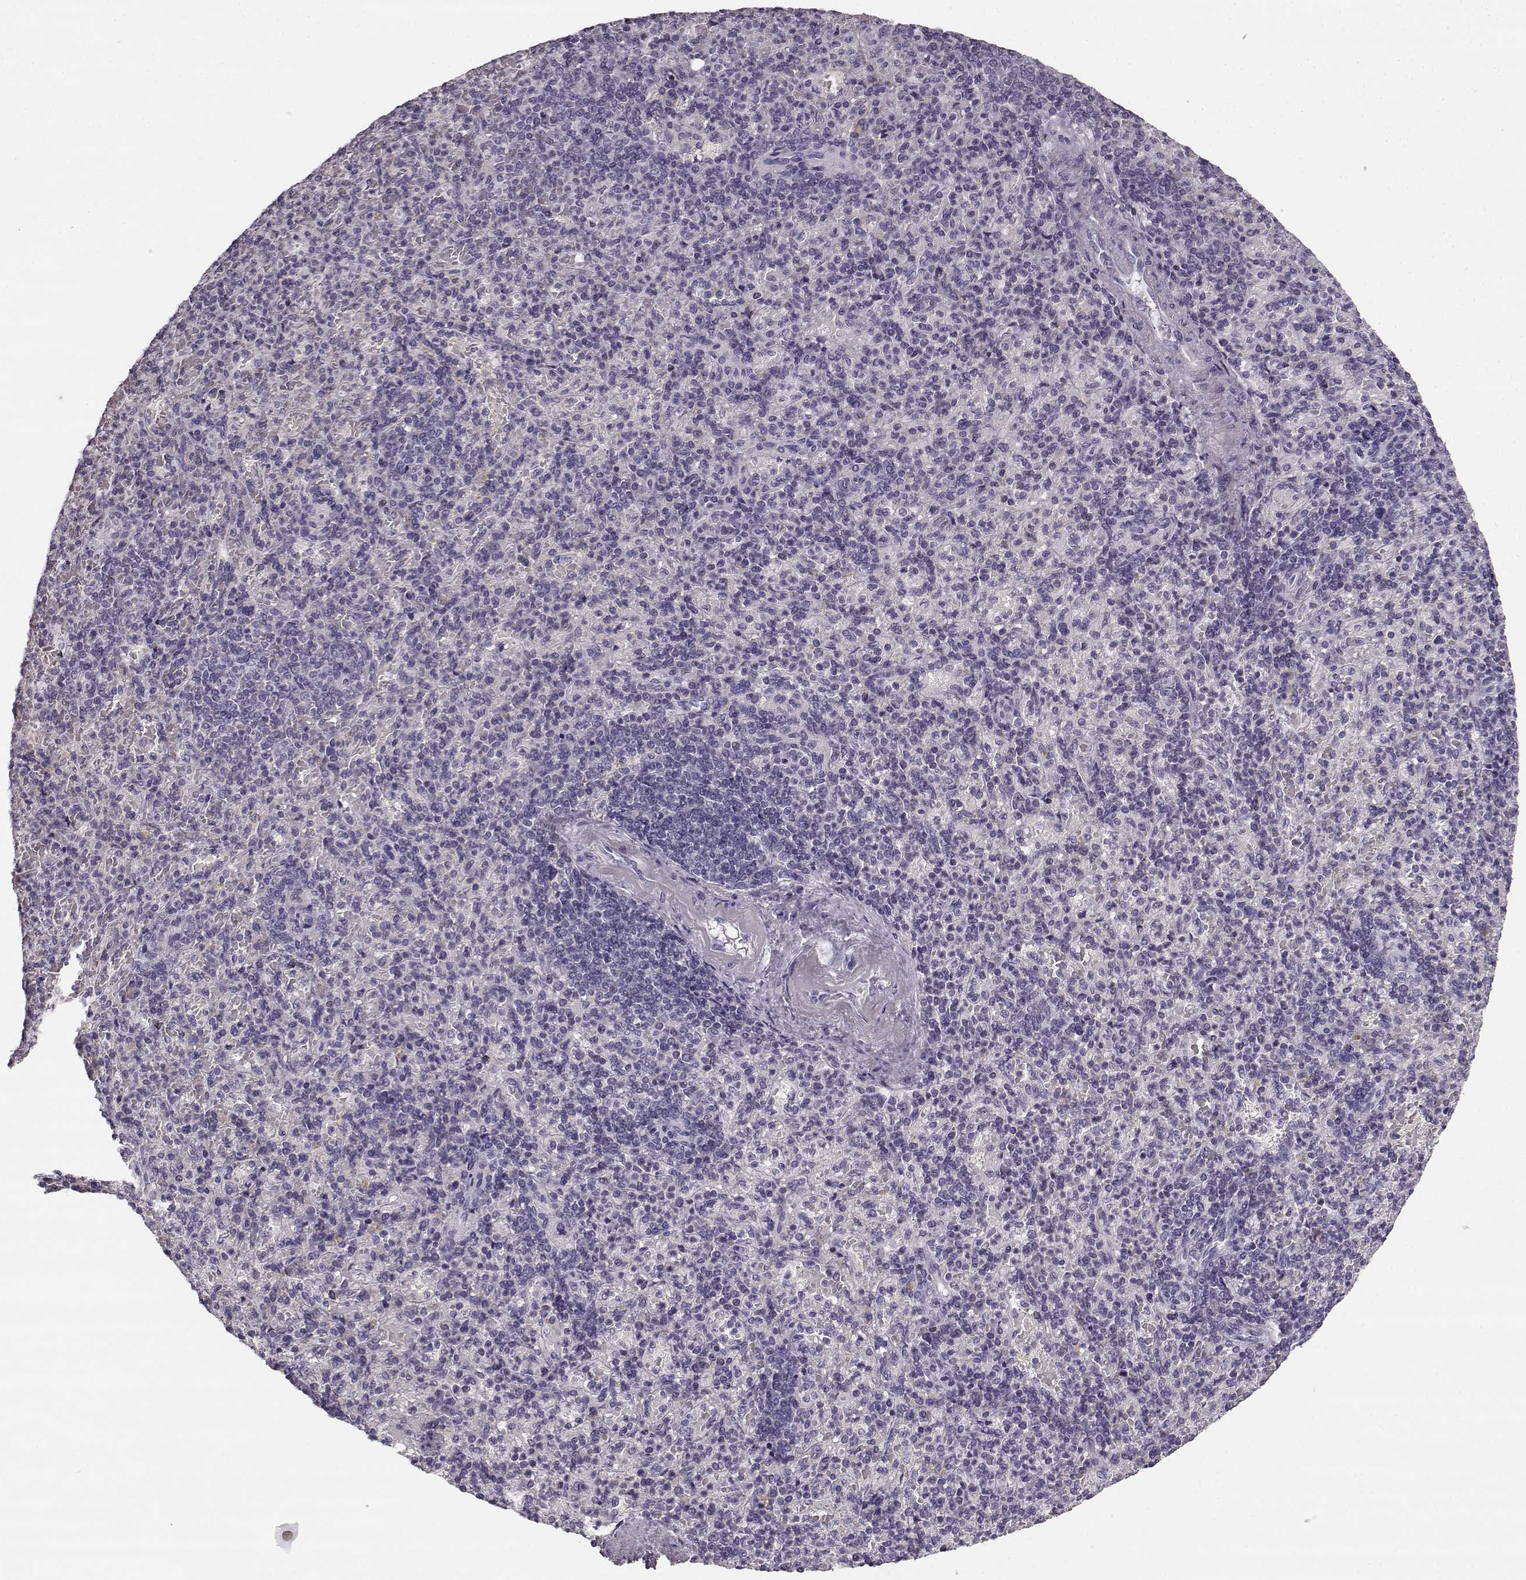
{"staining": {"intensity": "negative", "quantity": "none", "location": "none"}, "tissue": "spleen", "cell_type": "Cells in red pulp", "image_type": "normal", "snomed": [{"axis": "morphology", "description": "Normal tissue, NOS"}, {"axis": "topography", "description": "Spleen"}], "caption": "Spleen was stained to show a protein in brown. There is no significant staining in cells in red pulp.", "gene": "KIAA0319", "patient": {"sex": "female", "age": 74}}